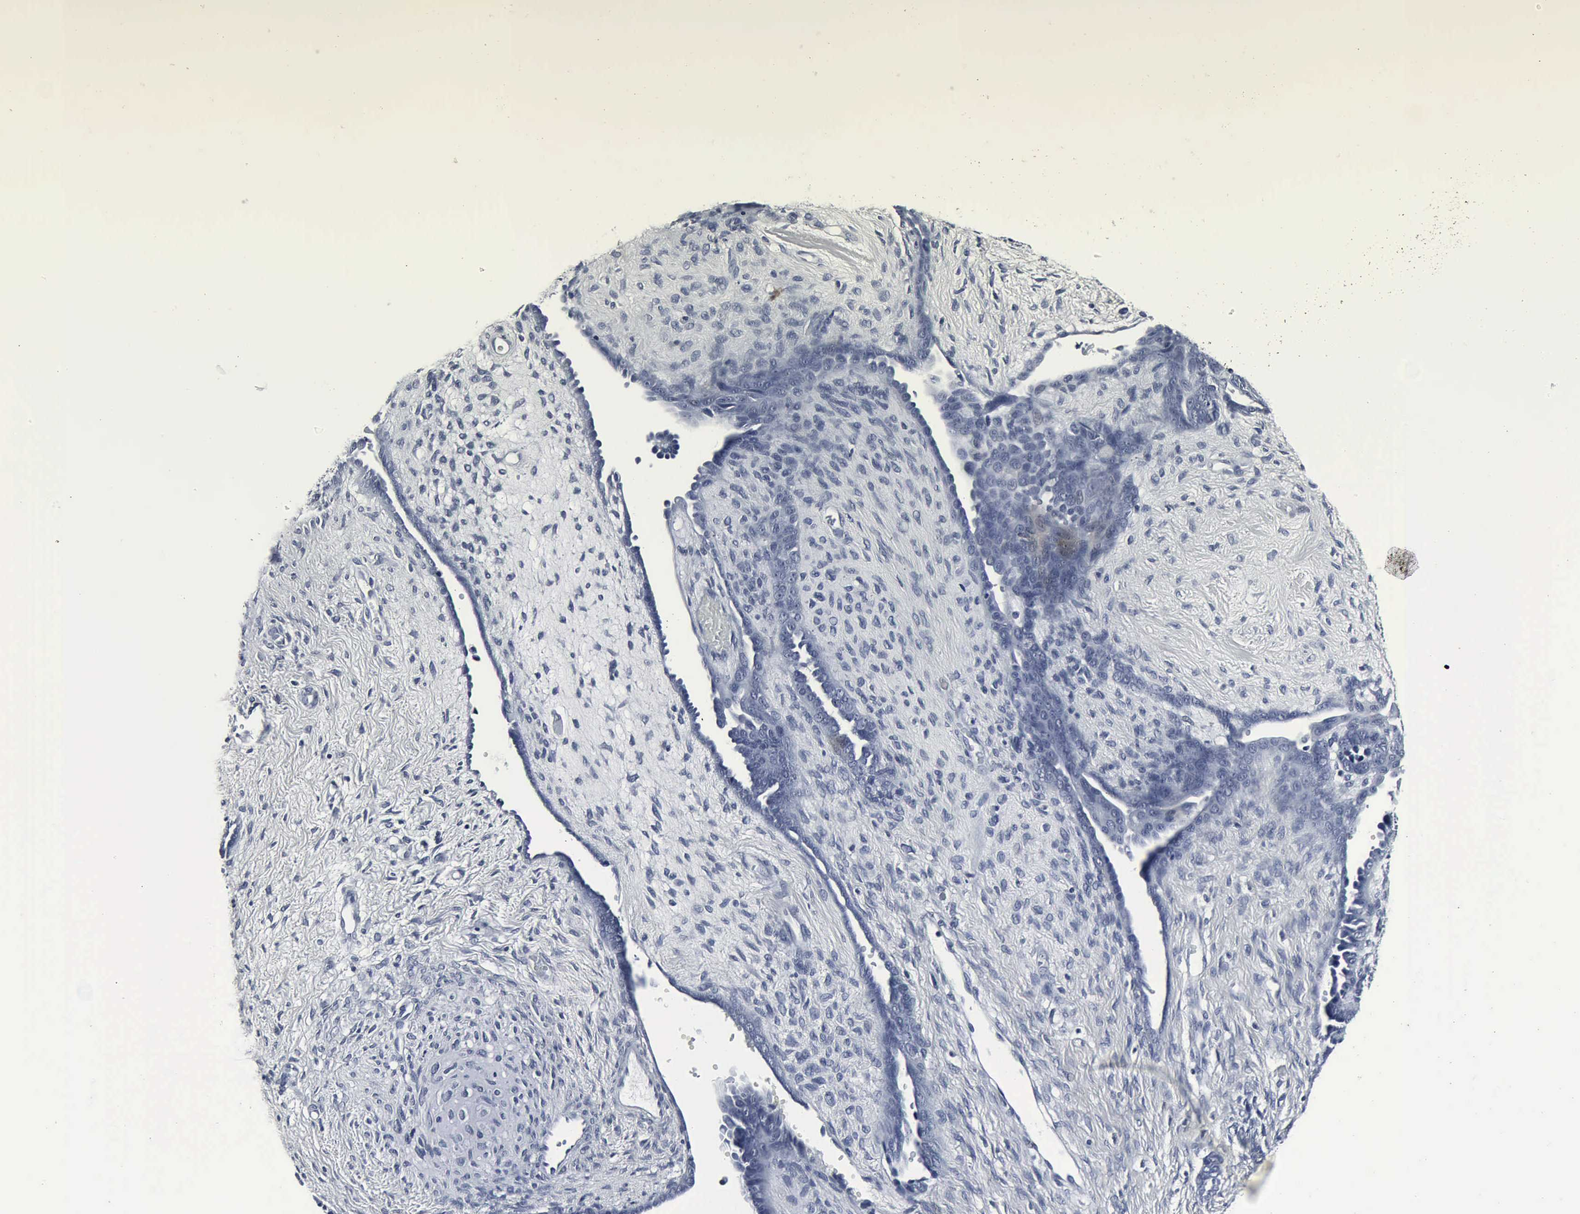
{"staining": {"intensity": "negative", "quantity": "none", "location": "none"}, "tissue": "endometrial cancer", "cell_type": "Tumor cells", "image_type": "cancer", "snomed": [{"axis": "morphology", "description": "Neoplasm, malignant, NOS"}, {"axis": "topography", "description": "Endometrium"}], "caption": "Endometrial malignant neoplasm was stained to show a protein in brown. There is no significant staining in tumor cells.", "gene": "SNAP25", "patient": {"sex": "female", "age": 74}}